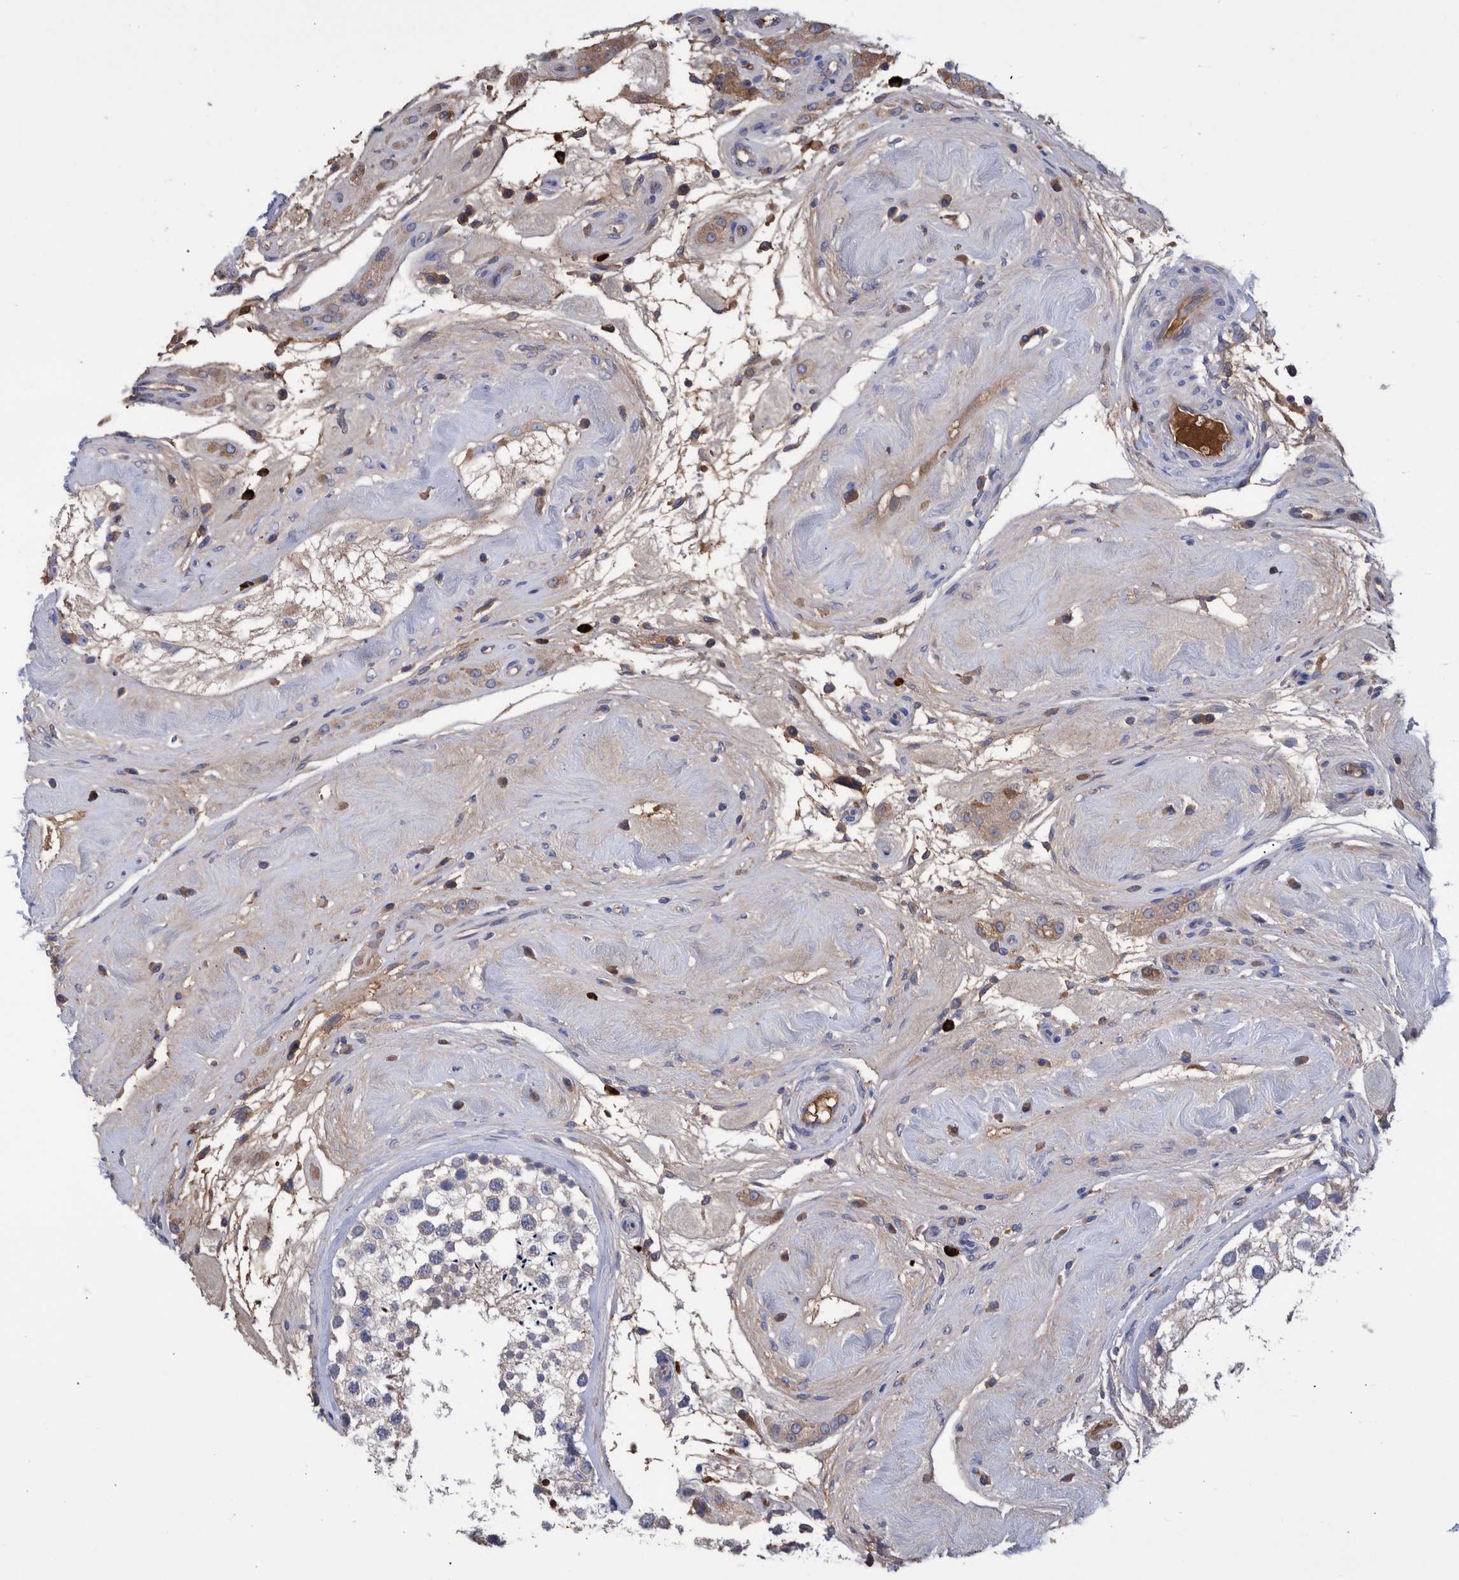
{"staining": {"intensity": "weak", "quantity": "<25%", "location": "cytoplasmic/membranous"}, "tissue": "testis", "cell_type": "Cells in seminiferous ducts", "image_type": "normal", "snomed": [{"axis": "morphology", "description": "Normal tissue, NOS"}, {"axis": "topography", "description": "Testis"}], "caption": "The image demonstrates no significant expression in cells in seminiferous ducts of testis. (Immunohistochemistry (ihc), brightfield microscopy, high magnification).", "gene": "DLL4", "patient": {"sex": "male", "age": 46}}